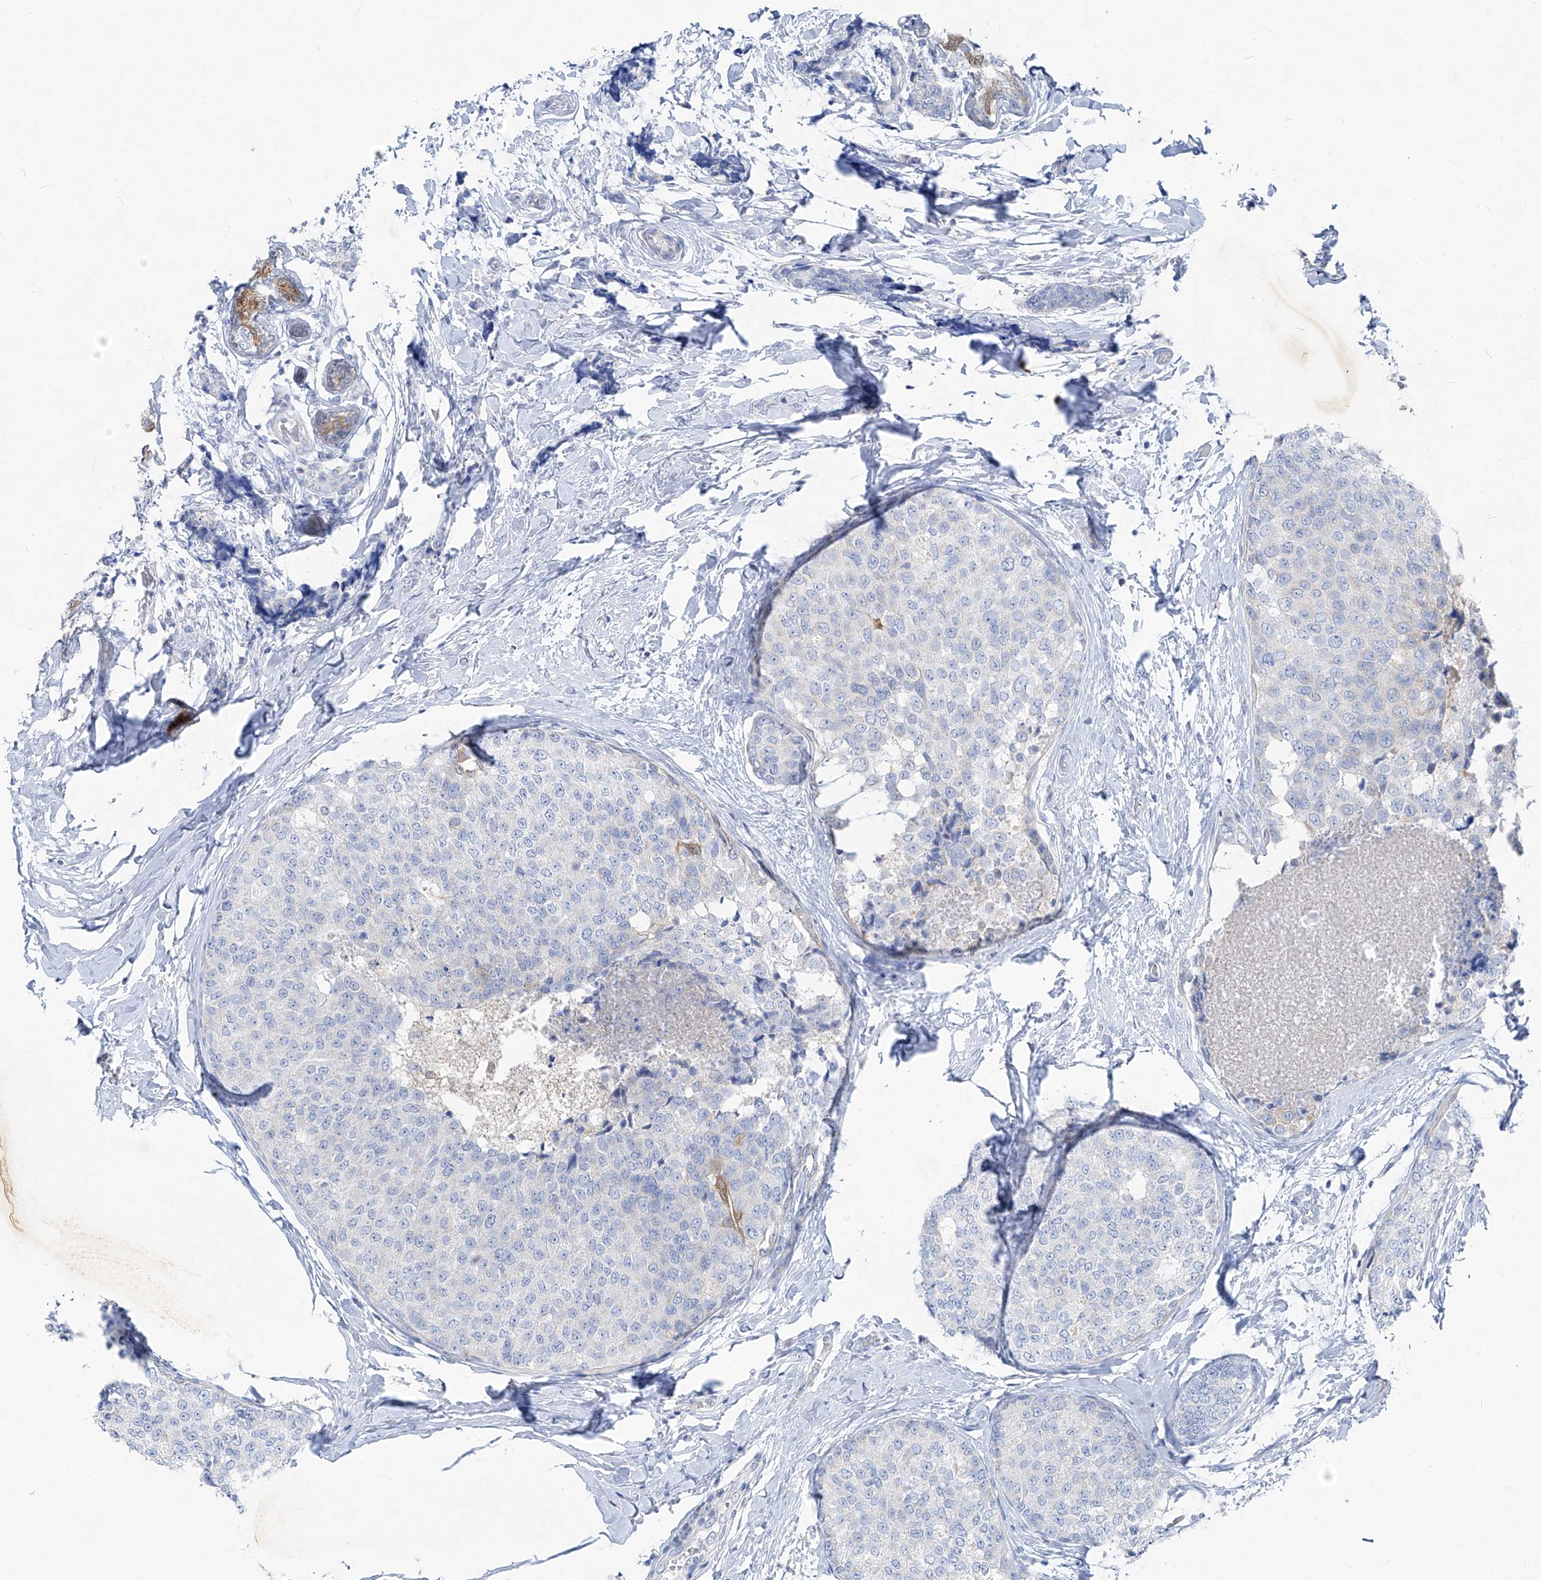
{"staining": {"intensity": "negative", "quantity": "none", "location": "none"}, "tissue": "breast cancer", "cell_type": "Tumor cells", "image_type": "cancer", "snomed": [{"axis": "morphology", "description": "Normal tissue, NOS"}, {"axis": "morphology", "description": "Duct carcinoma"}, {"axis": "topography", "description": "Breast"}], "caption": "High power microscopy photomicrograph of an IHC histopathology image of breast cancer (infiltrating ductal carcinoma), revealing no significant staining in tumor cells.", "gene": "UFL1", "patient": {"sex": "female", "age": 43}}